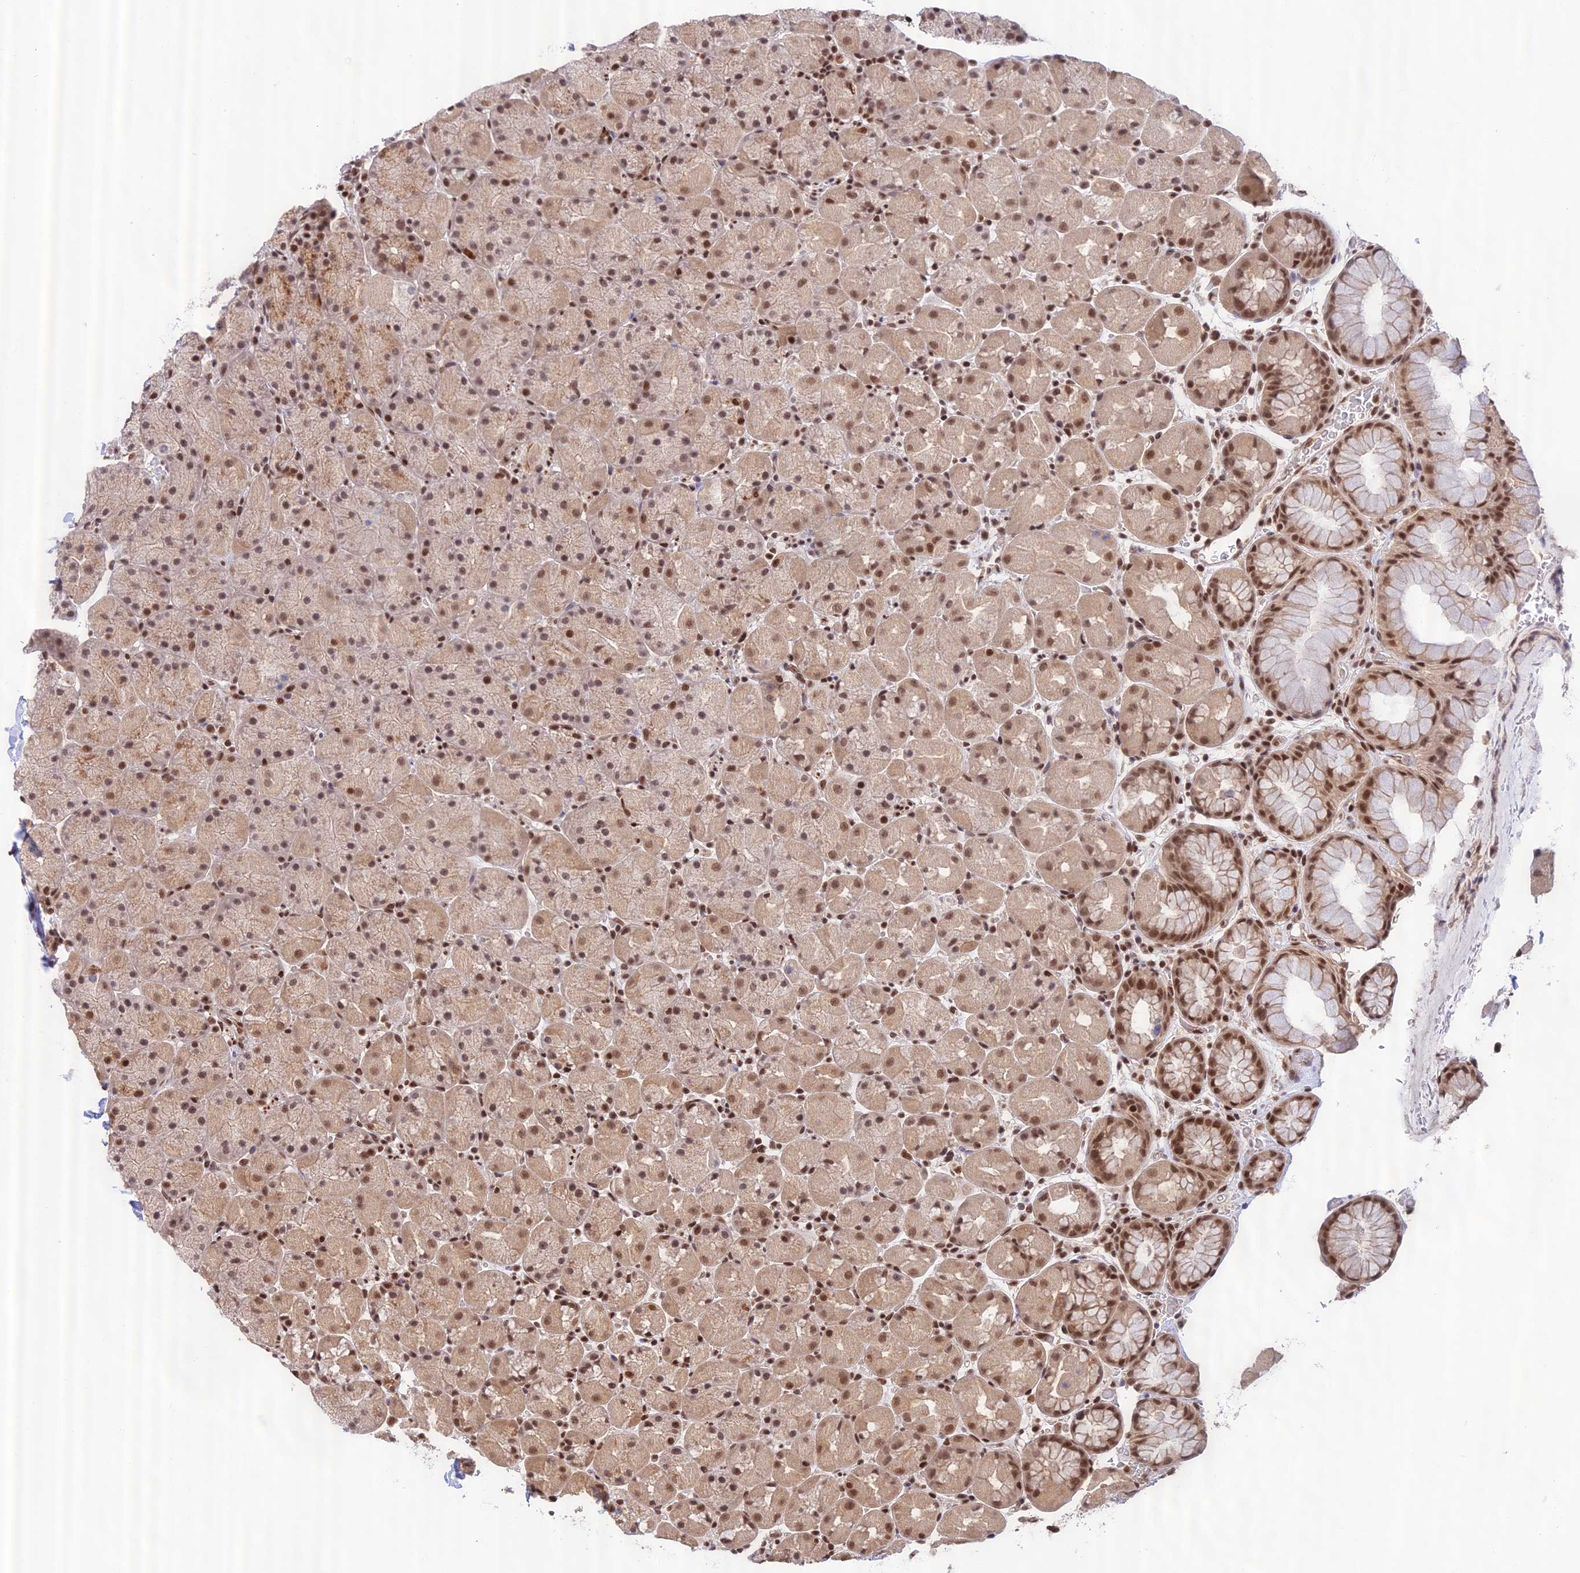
{"staining": {"intensity": "moderate", "quantity": ">75%", "location": "cytoplasmic/membranous,nuclear"}, "tissue": "stomach", "cell_type": "Glandular cells", "image_type": "normal", "snomed": [{"axis": "morphology", "description": "Normal tissue, NOS"}, {"axis": "topography", "description": "Stomach, upper"}, {"axis": "topography", "description": "Stomach, lower"}], "caption": "The image reveals immunohistochemical staining of benign stomach. There is moderate cytoplasmic/membranous,nuclear positivity is present in about >75% of glandular cells. (IHC, brightfield microscopy, high magnification).", "gene": "THAP11", "patient": {"sex": "male", "age": 67}}